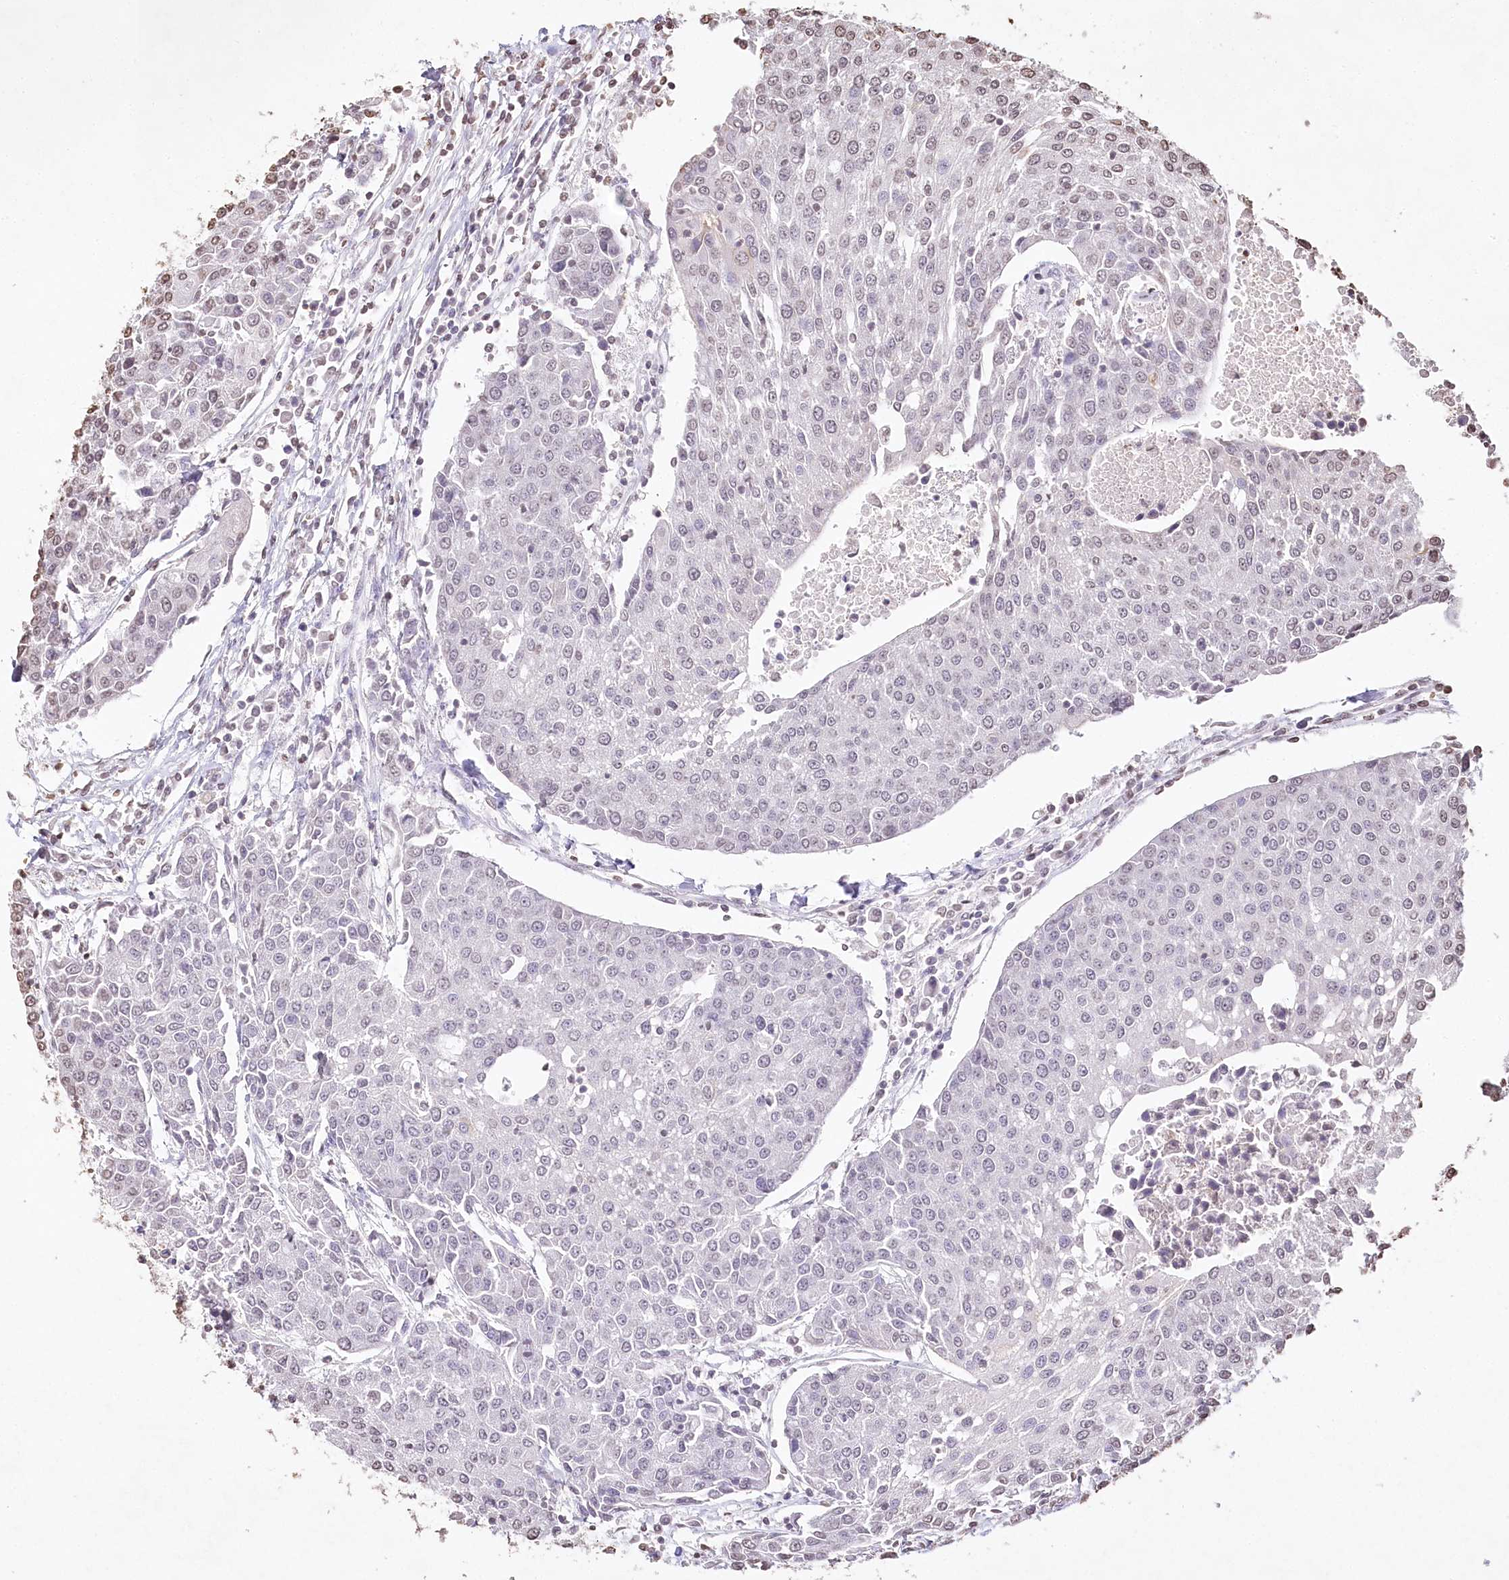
{"staining": {"intensity": "negative", "quantity": "none", "location": "none"}, "tissue": "urothelial cancer", "cell_type": "Tumor cells", "image_type": "cancer", "snomed": [{"axis": "morphology", "description": "Urothelial carcinoma, High grade"}, {"axis": "topography", "description": "Urinary bladder"}], "caption": "A histopathology image of human urothelial carcinoma (high-grade) is negative for staining in tumor cells.", "gene": "DMXL1", "patient": {"sex": "female", "age": 85}}